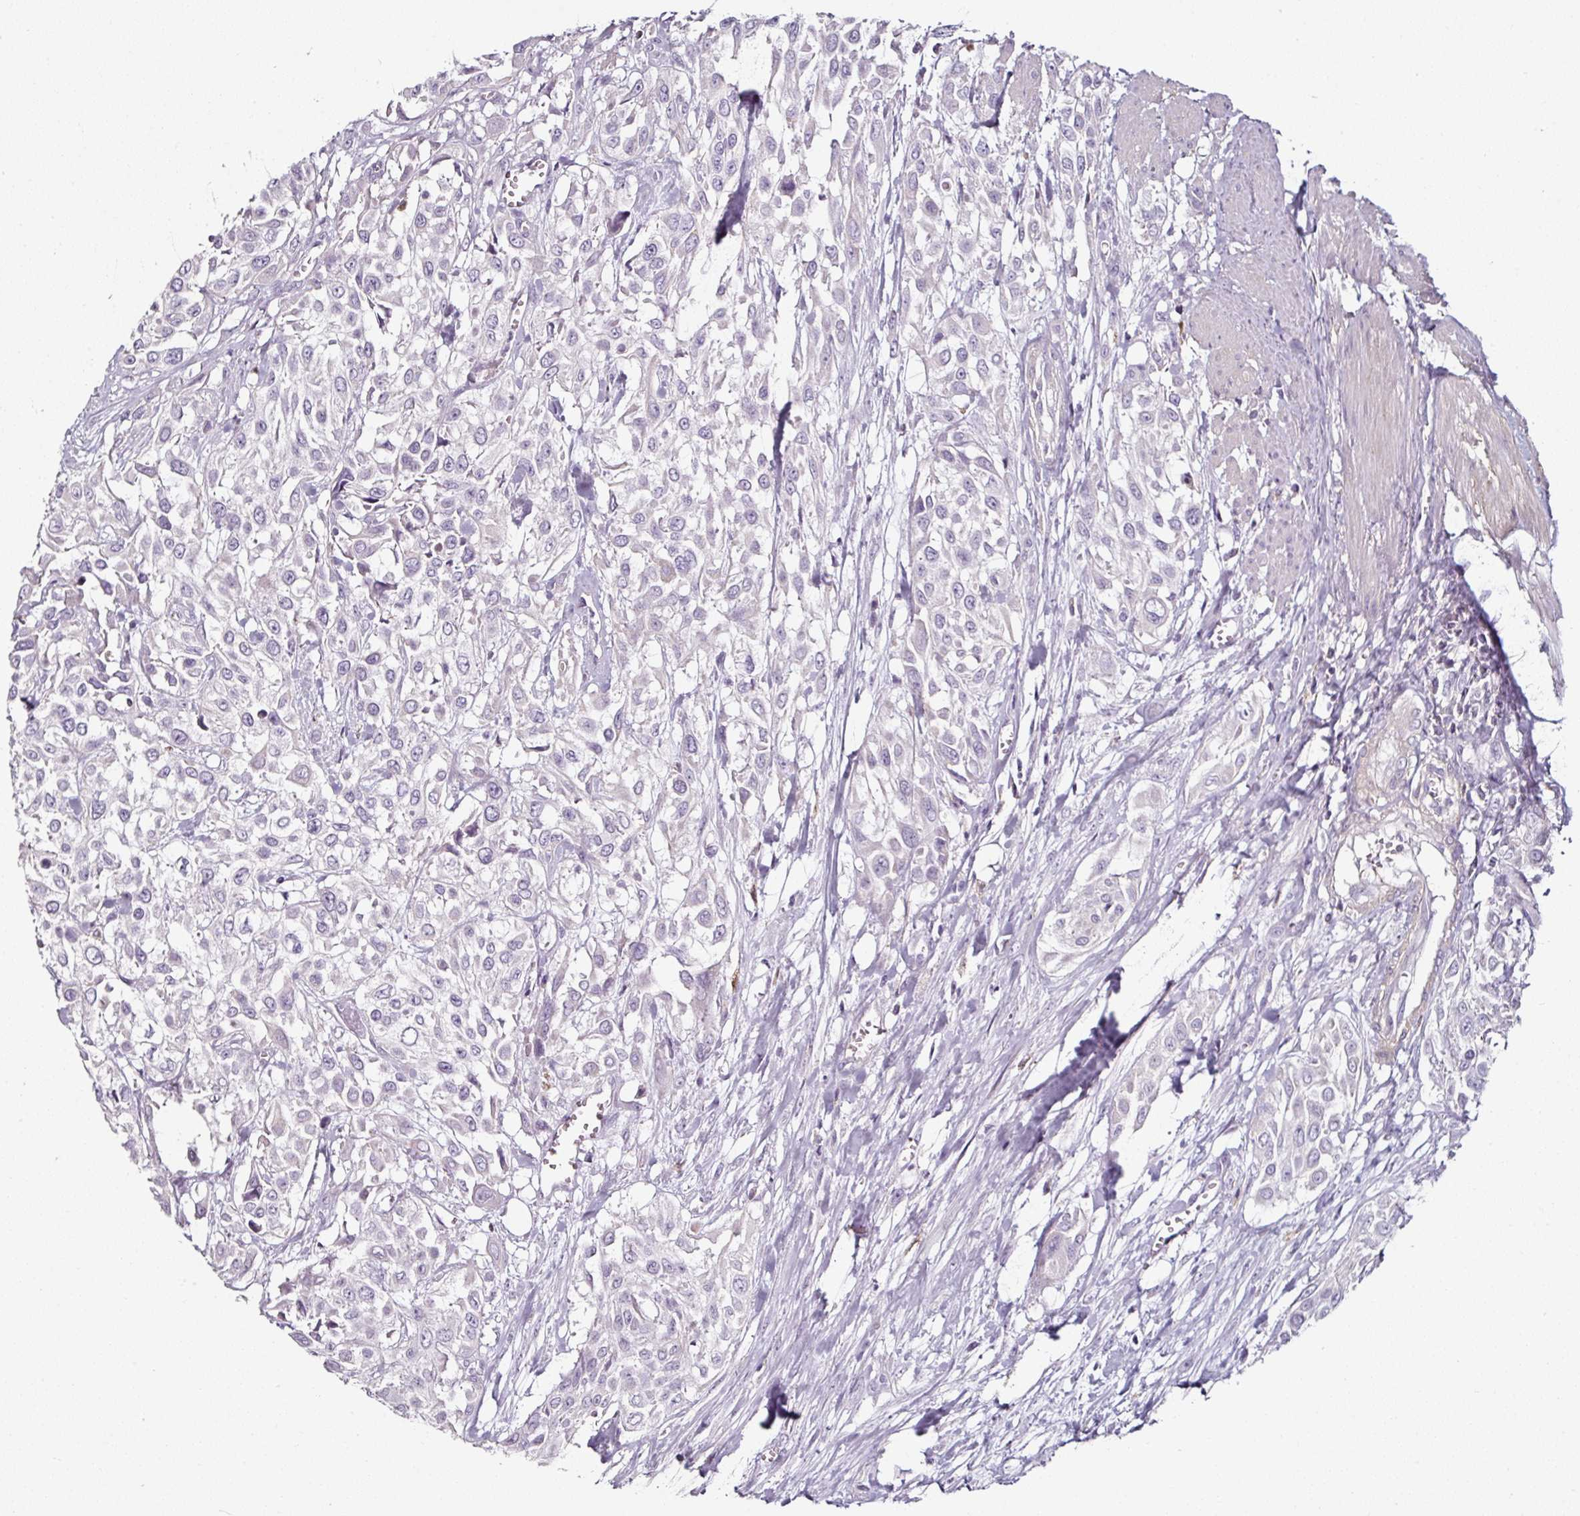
{"staining": {"intensity": "negative", "quantity": "none", "location": "none"}, "tissue": "urothelial cancer", "cell_type": "Tumor cells", "image_type": "cancer", "snomed": [{"axis": "morphology", "description": "Urothelial carcinoma, High grade"}, {"axis": "topography", "description": "Urinary bladder"}], "caption": "The photomicrograph reveals no staining of tumor cells in urothelial carcinoma (high-grade).", "gene": "CAP2", "patient": {"sex": "male", "age": 57}}